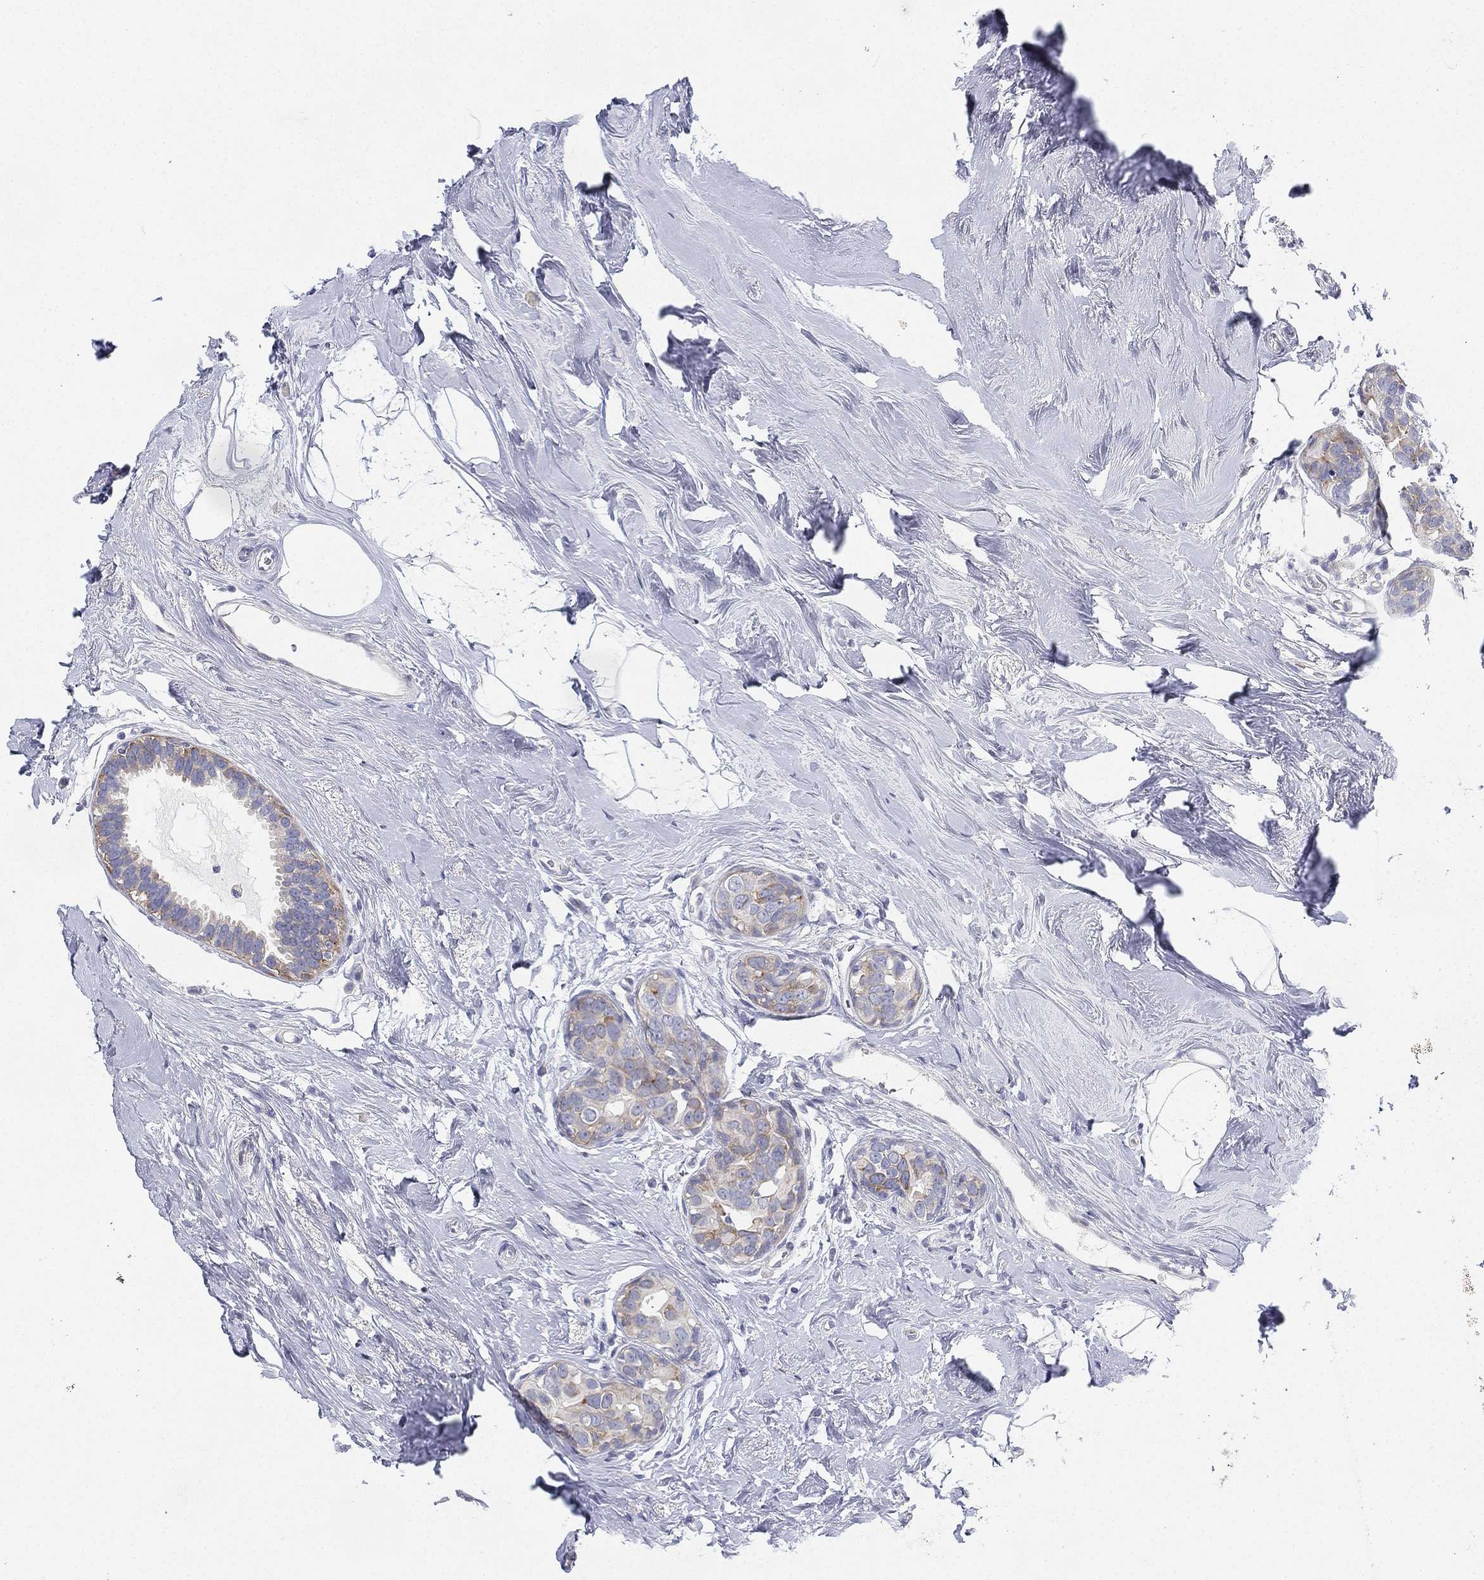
{"staining": {"intensity": "moderate", "quantity": "25%-75%", "location": "cytoplasmic/membranous"}, "tissue": "breast cancer", "cell_type": "Tumor cells", "image_type": "cancer", "snomed": [{"axis": "morphology", "description": "Duct carcinoma"}, {"axis": "topography", "description": "Breast"}], "caption": "Breast intraductal carcinoma stained with immunohistochemistry (IHC) displays moderate cytoplasmic/membranous expression in approximately 25%-75% of tumor cells.", "gene": "HEATR4", "patient": {"sex": "female", "age": 55}}